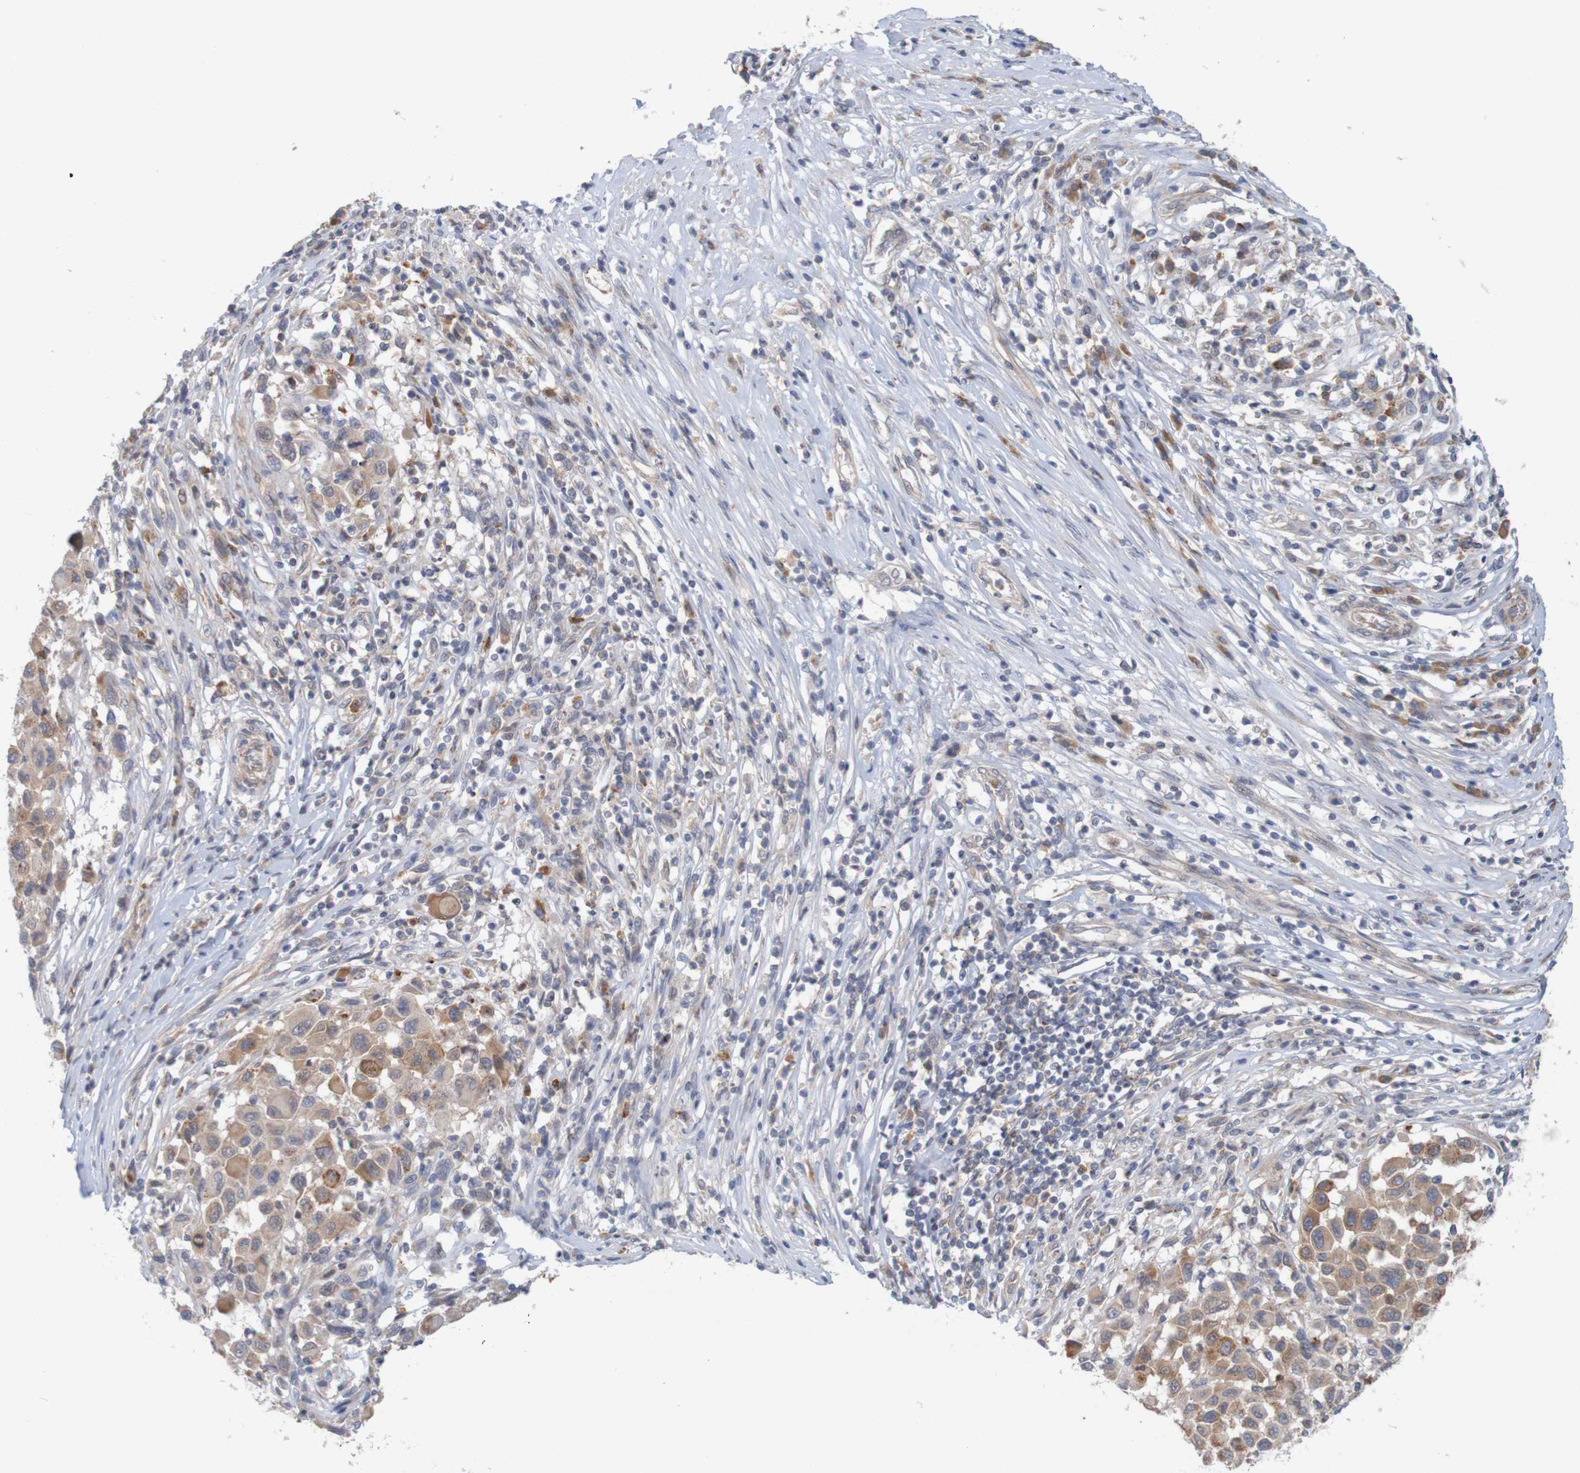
{"staining": {"intensity": "moderate", "quantity": ">75%", "location": "cytoplasmic/membranous"}, "tissue": "melanoma", "cell_type": "Tumor cells", "image_type": "cancer", "snomed": [{"axis": "morphology", "description": "Malignant melanoma, Metastatic site"}, {"axis": "topography", "description": "Lymph node"}], "caption": "Protein staining of malignant melanoma (metastatic site) tissue reveals moderate cytoplasmic/membranous positivity in approximately >75% of tumor cells.", "gene": "NAV2", "patient": {"sex": "male", "age": 61}}